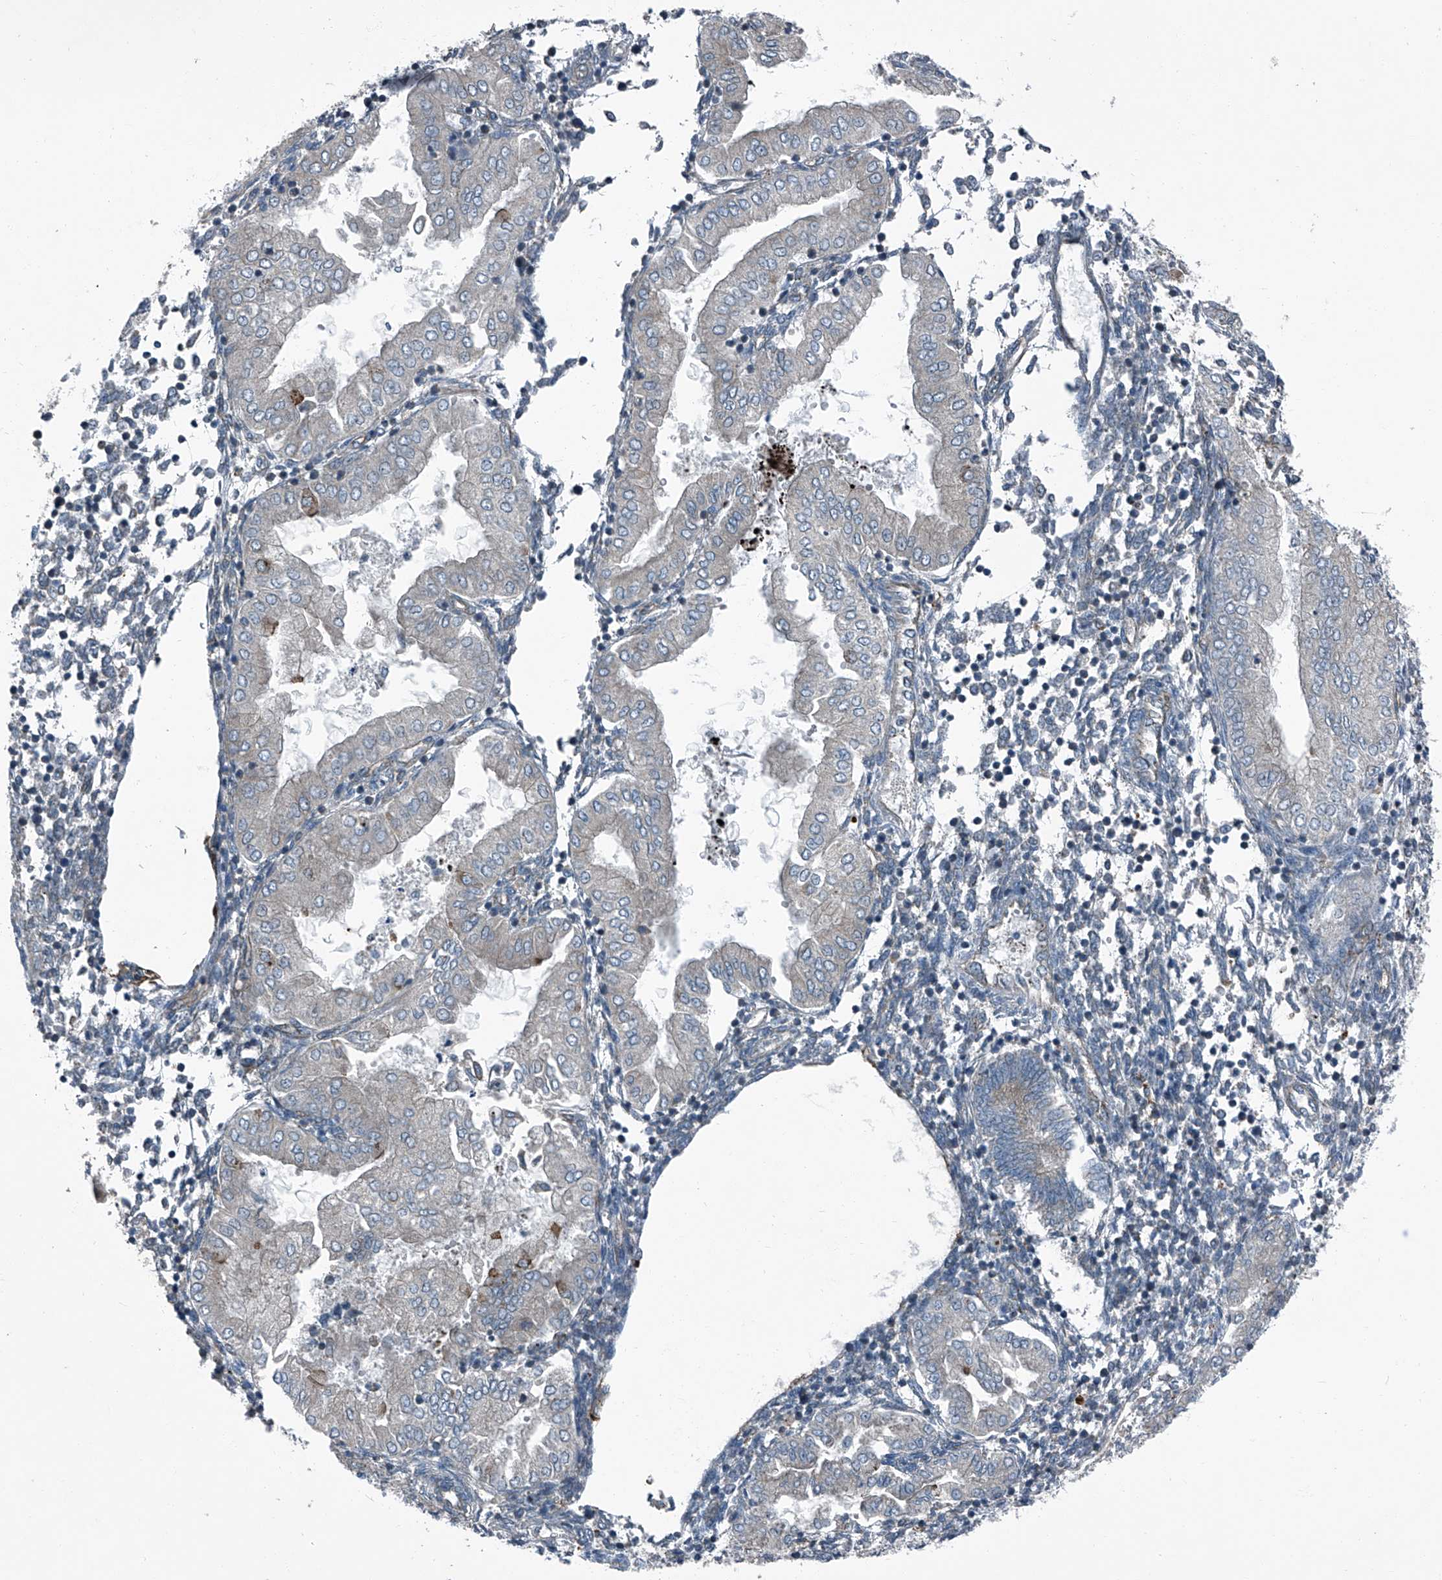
{"staining": {"intensity": "negative", "quantity": "none", "location": "none"}, "tissue": "endometrium", "cell_type": "Cells in endometrial stroma", "image_type": "normal", "snomed": [{"axis": "morphology", "description": "Normal tissue, NOS"}, {"axis": "topography", "description": "Endometrium"}], "caption": "IHC micrograph of benign endometrium stained for a protein (brown), which shows no expression in cells in endometrial stroma.", "gene": "SENP2", "patient": {"sex": "female", "age": 53}}